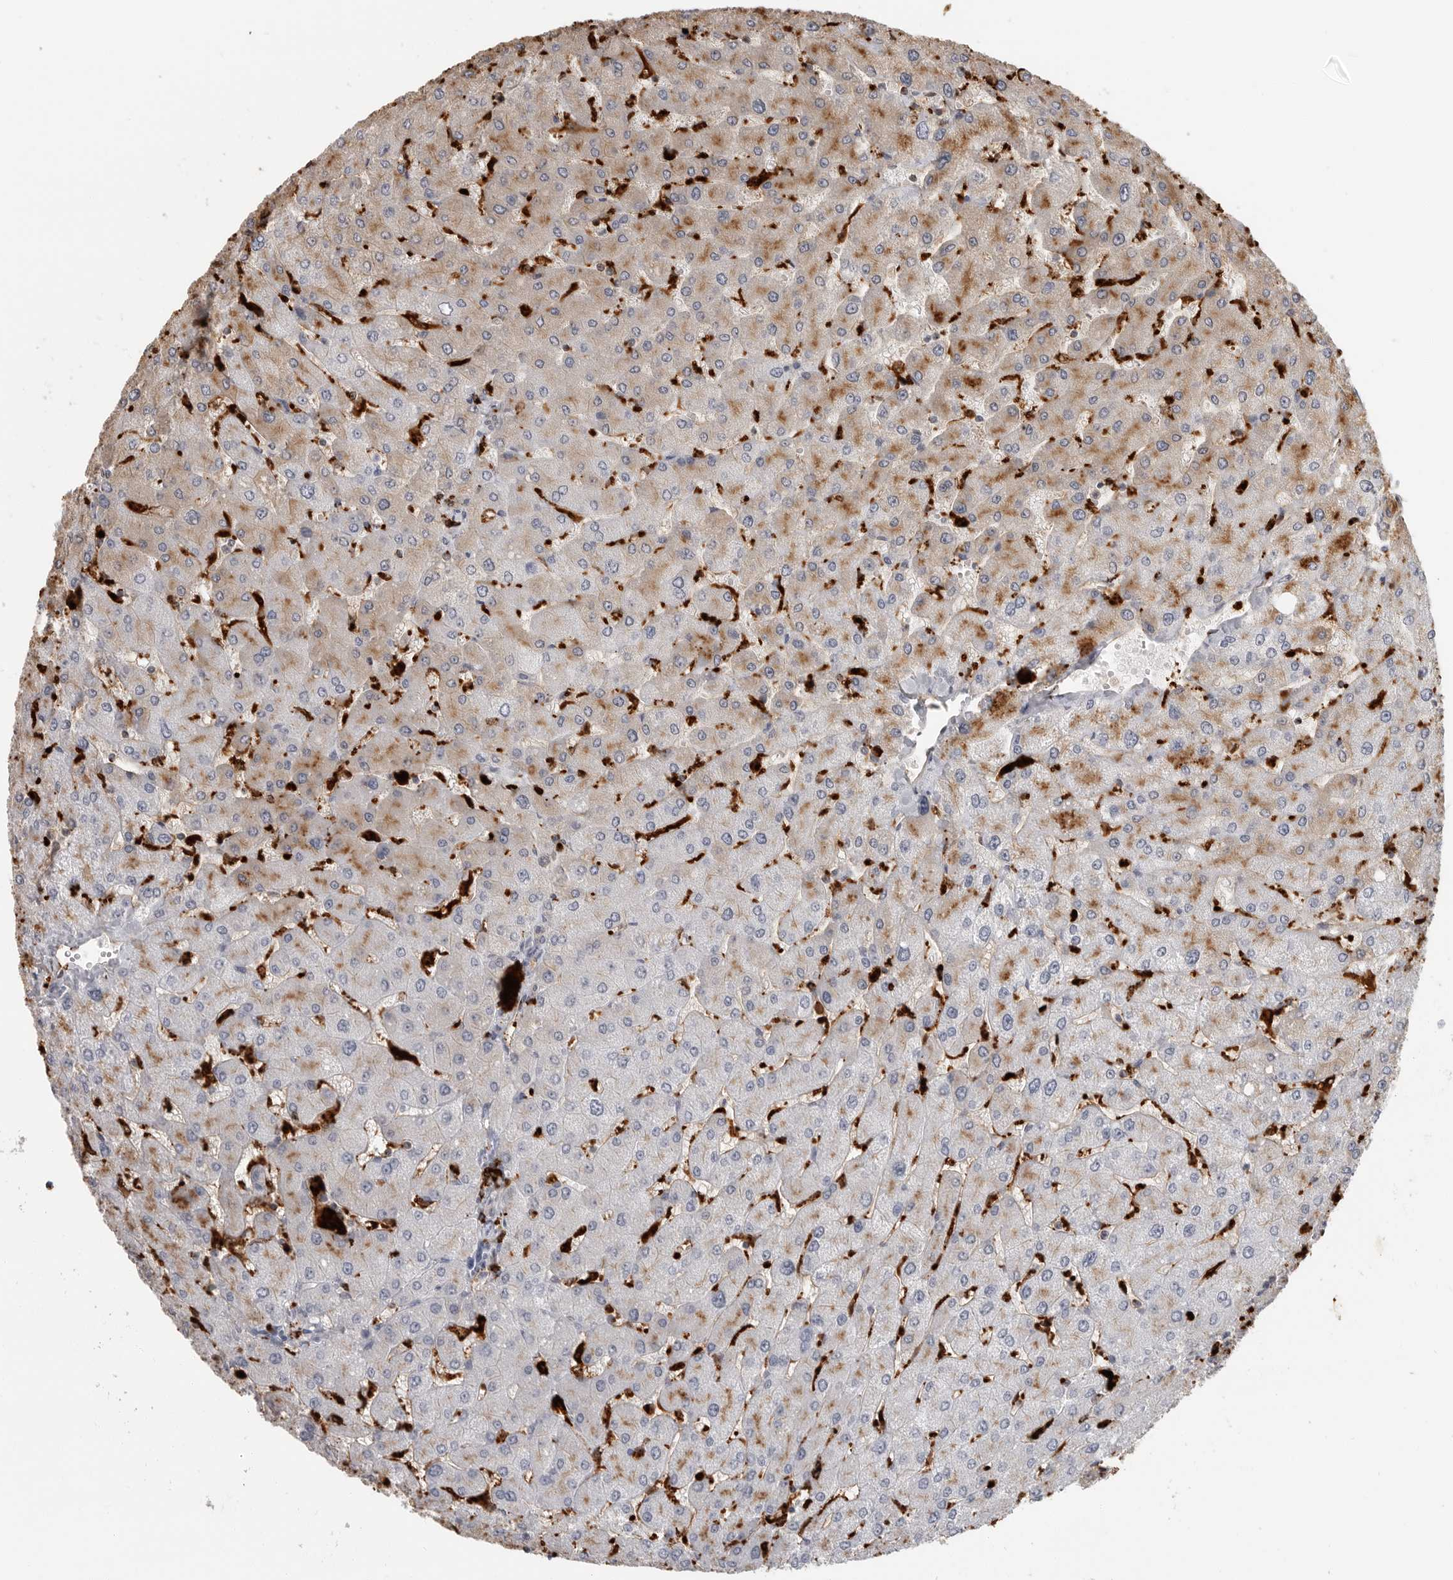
{"staining": {"intensity": "moderate", "quantity": ">75%", "location": "cytoplasmic/membranous"}, "tissue": "liver", "cell_type": "Cholangiocytes", "image_type": "normal", "snomed": [{"axis": "morphology", "description": "Normal tissue, NOS"}, {"axis": "topography", "description": "Liver"}], "caption": "Normal liver shows moderate cytoplasmic/membranous expression in approximately >75% of cholangiocytes.", "gene": "IFI30", "patient": {"sex": "male", "age": 55}}